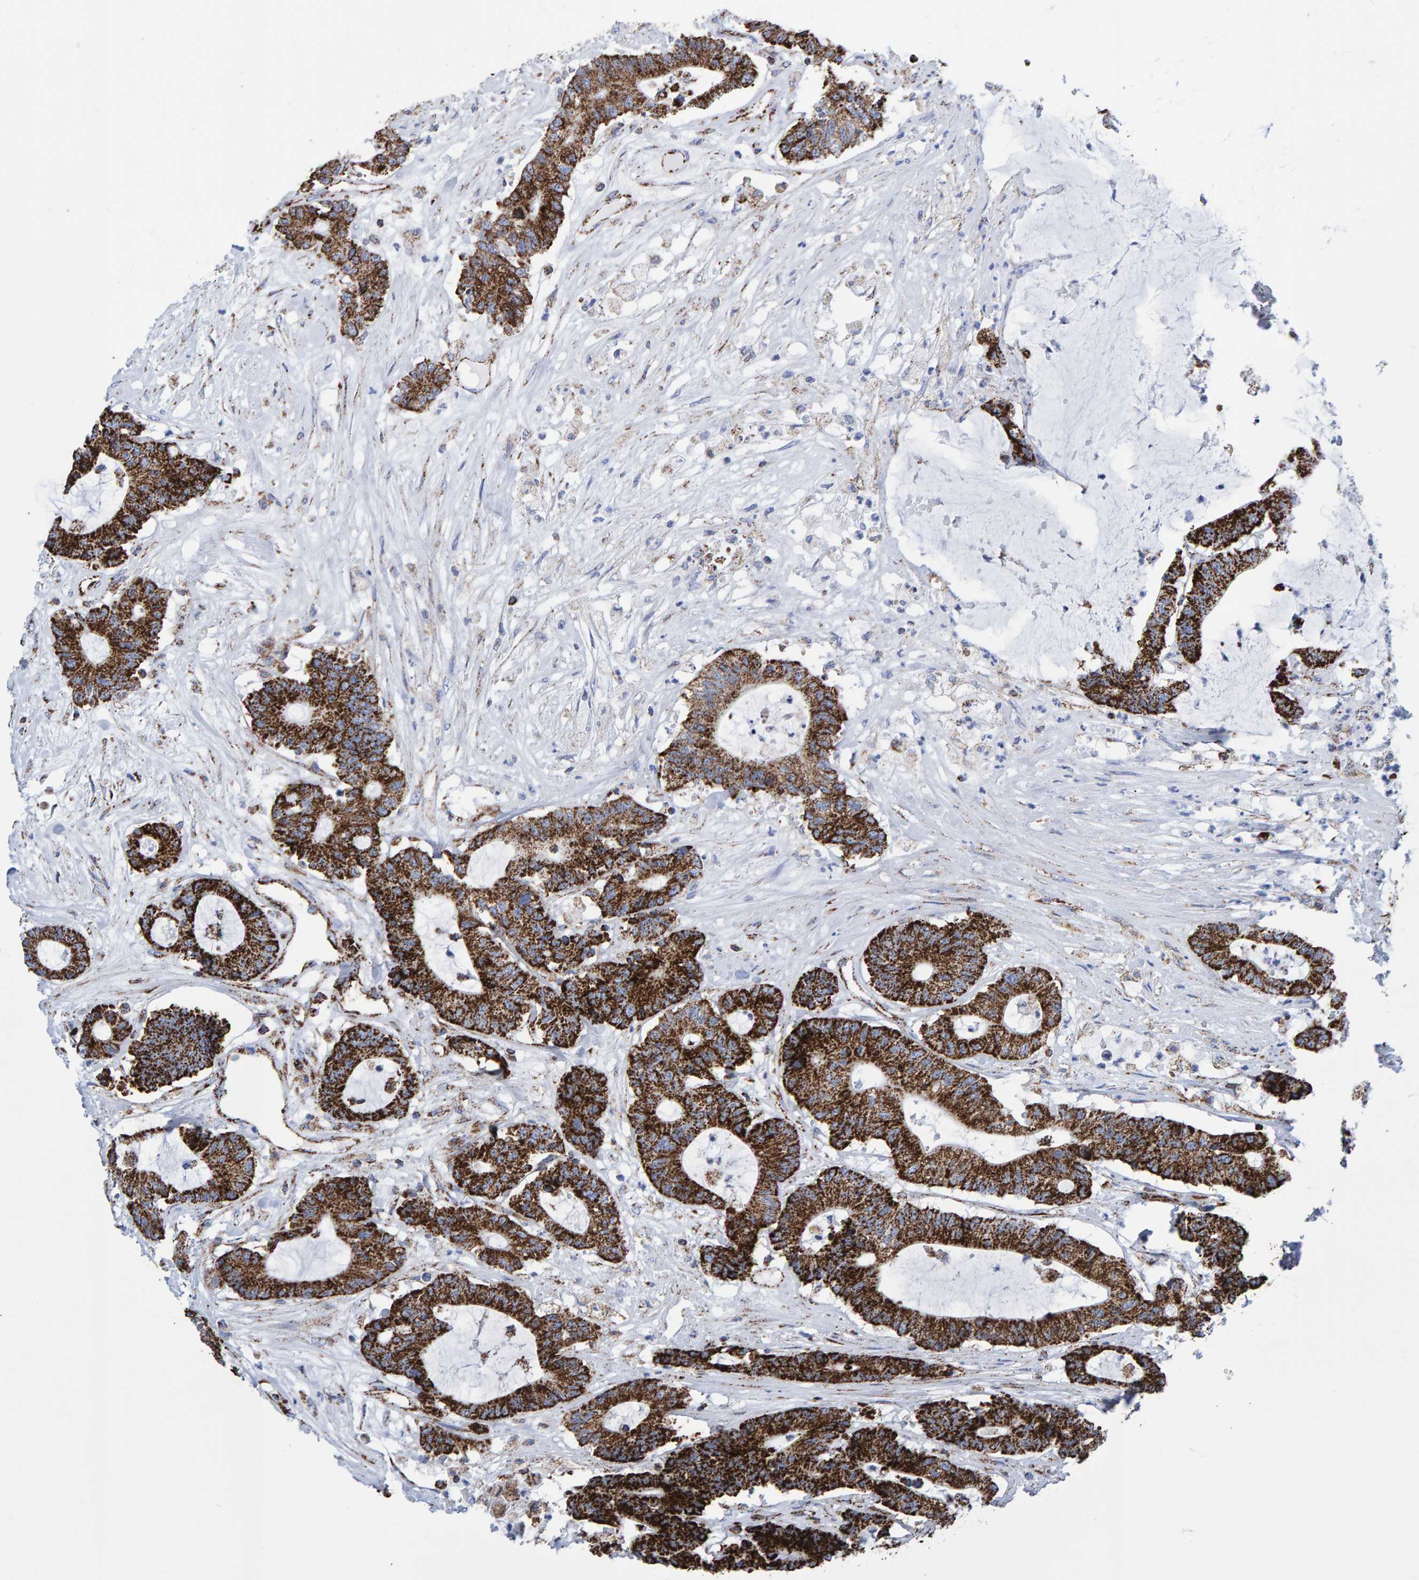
{"staining": {"intensity": "strong", "quantity": ">75%", "location": "cytoplasmic/membranous"}, "tissue": "colorectal cancer", "cell_type": "Tumor cells", "image_type": "cancer", "snomed": [{"axis": "morphology", "description": "Adenocarcinoma, NOS"}, {"axis": "topography", "description": "Colon"}], "caption": "There is high levels of strong cytoplasmic/membranous positivity in tumor cells of colorectal cancer, as demonstrated by immunohistochemical staining (brown color).", "gene": "ENSG00000262660", "patient": {"sex": "female", "age": 84}}